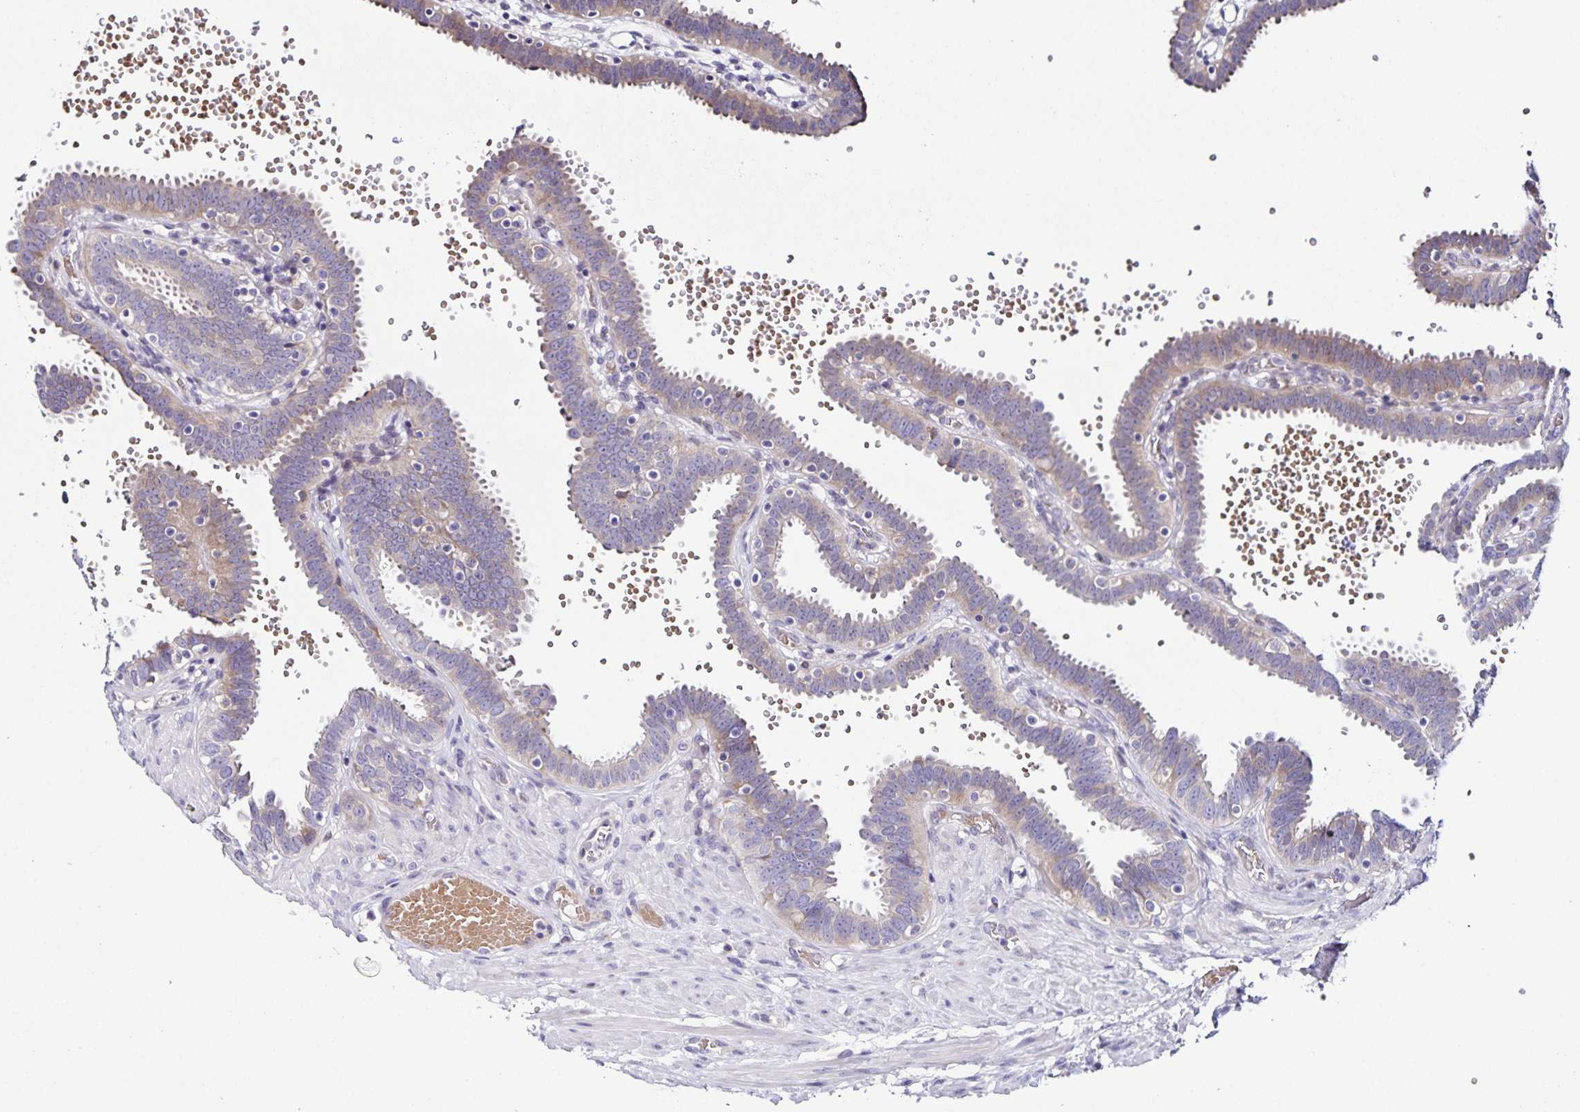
{"staining": {"intensity": "weak", "quantity": "<25%", "location": "cytoplasmic/membranous"}, "tissue": "fallopian tube", "cell_type": "Glandular cells", "image_type": "normal", "snomed": [{"axis": "morphology", "description": "Normal tissue, NOS"}, {"axis": "topography", "description": "Fallopian tube"}], "caption": "High magnification brightfield microscopy of unremarkable fallopian tube stained with DAB (brown) and counterstained with hematoxylin (blue): glandular cells show no significant expression.", "gene": "RNFT2", "patient": {"sex": "female", "age": 37}}